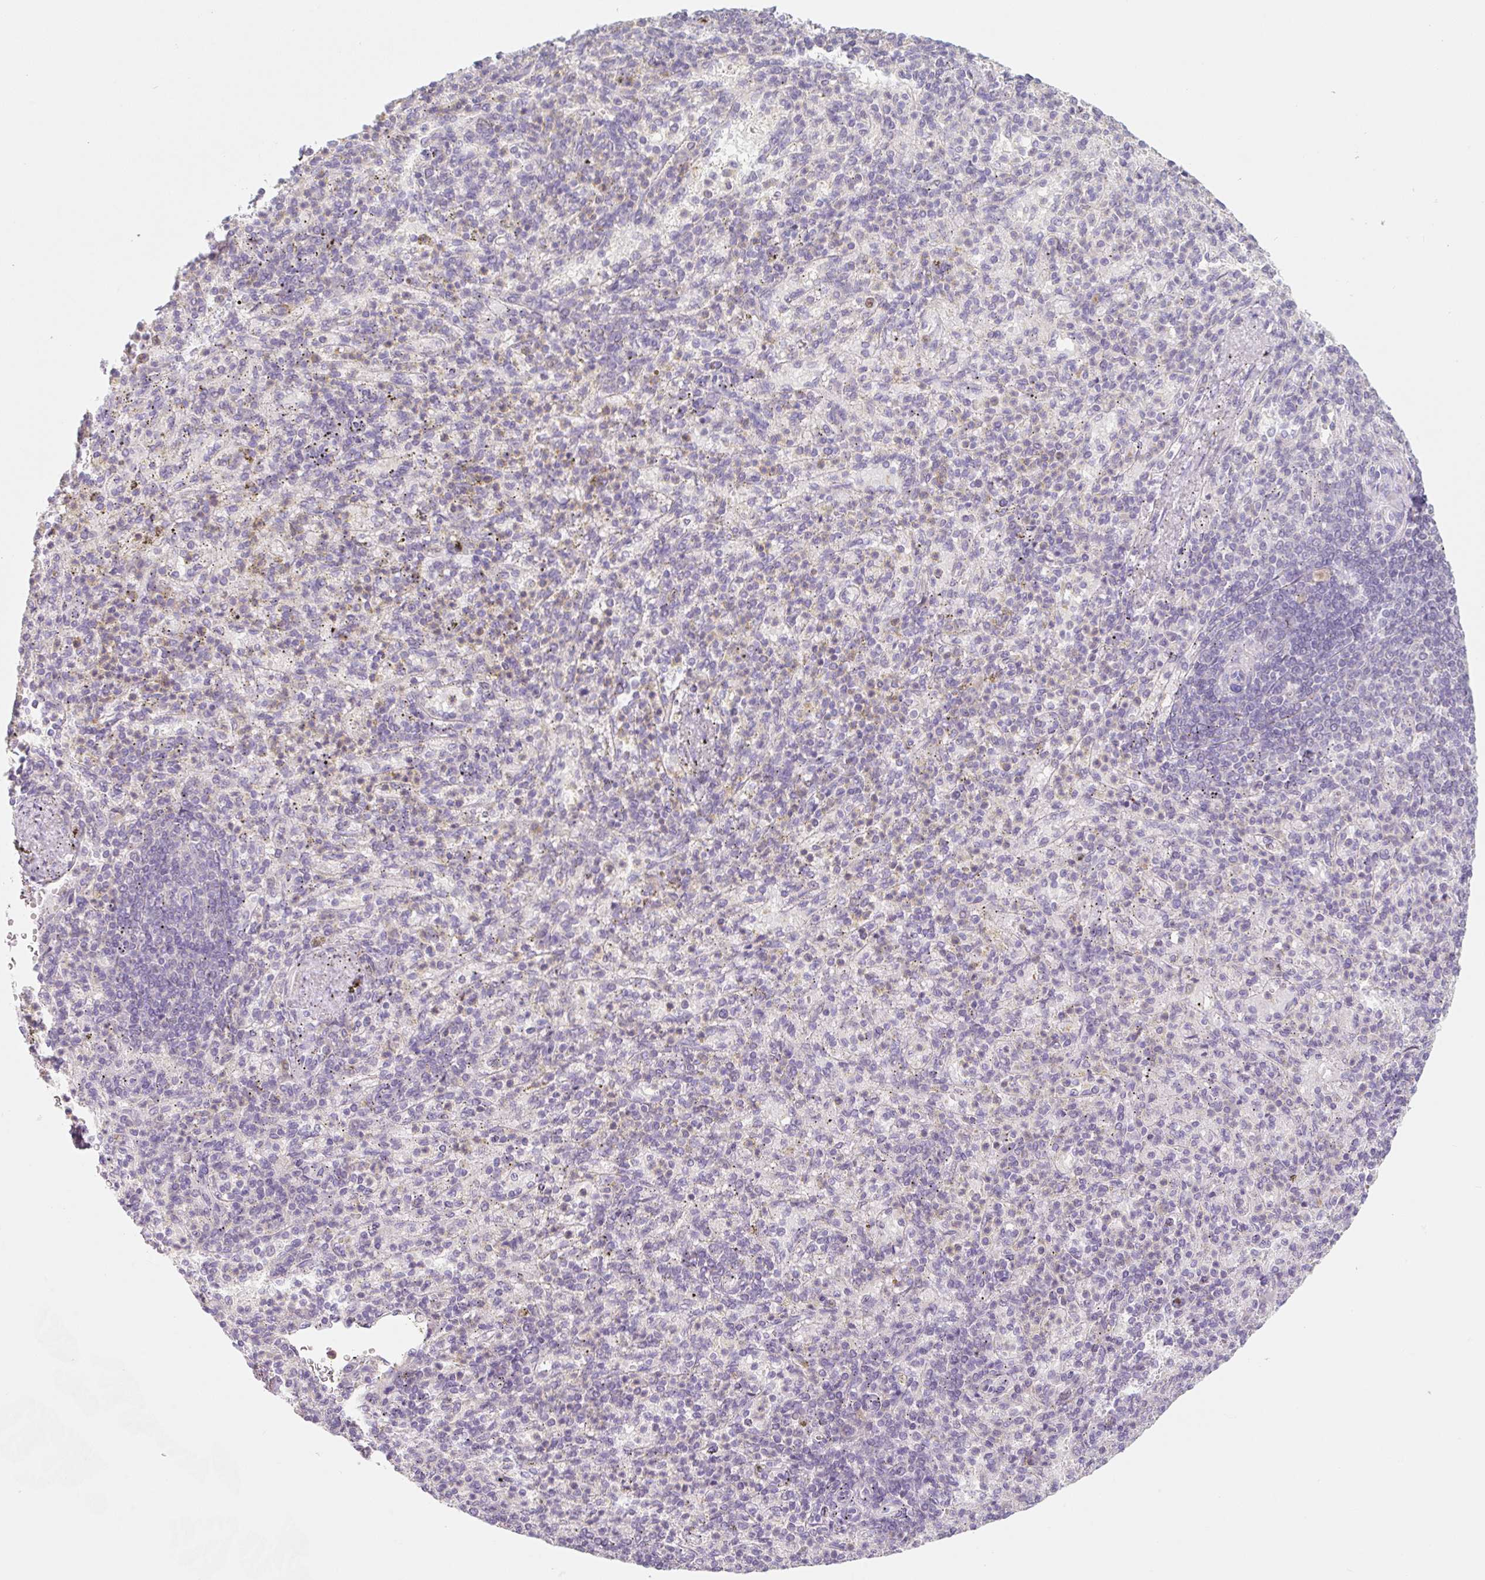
{"staining": {"intensity": "negative", "quantity": "none", "location": "none"}, "tissue": "spleen", "cell_type": "Cells in red pulp", "image_type": "normal", "snomed": [{"axis": "morphology", "description": "Normal tissue, NOS"}, {"axis": "topography", "description": "Spleen"}], "caption": "Image shows no significant protein positivity in cells in red pulp of normal spleen. (Stains: DAB IHC with hematoxylin counter stain, Microscopy: brightfield microscopy at high magnification).", "gene": "MIA2", "patient": {"sex": "female", "age": 74}}